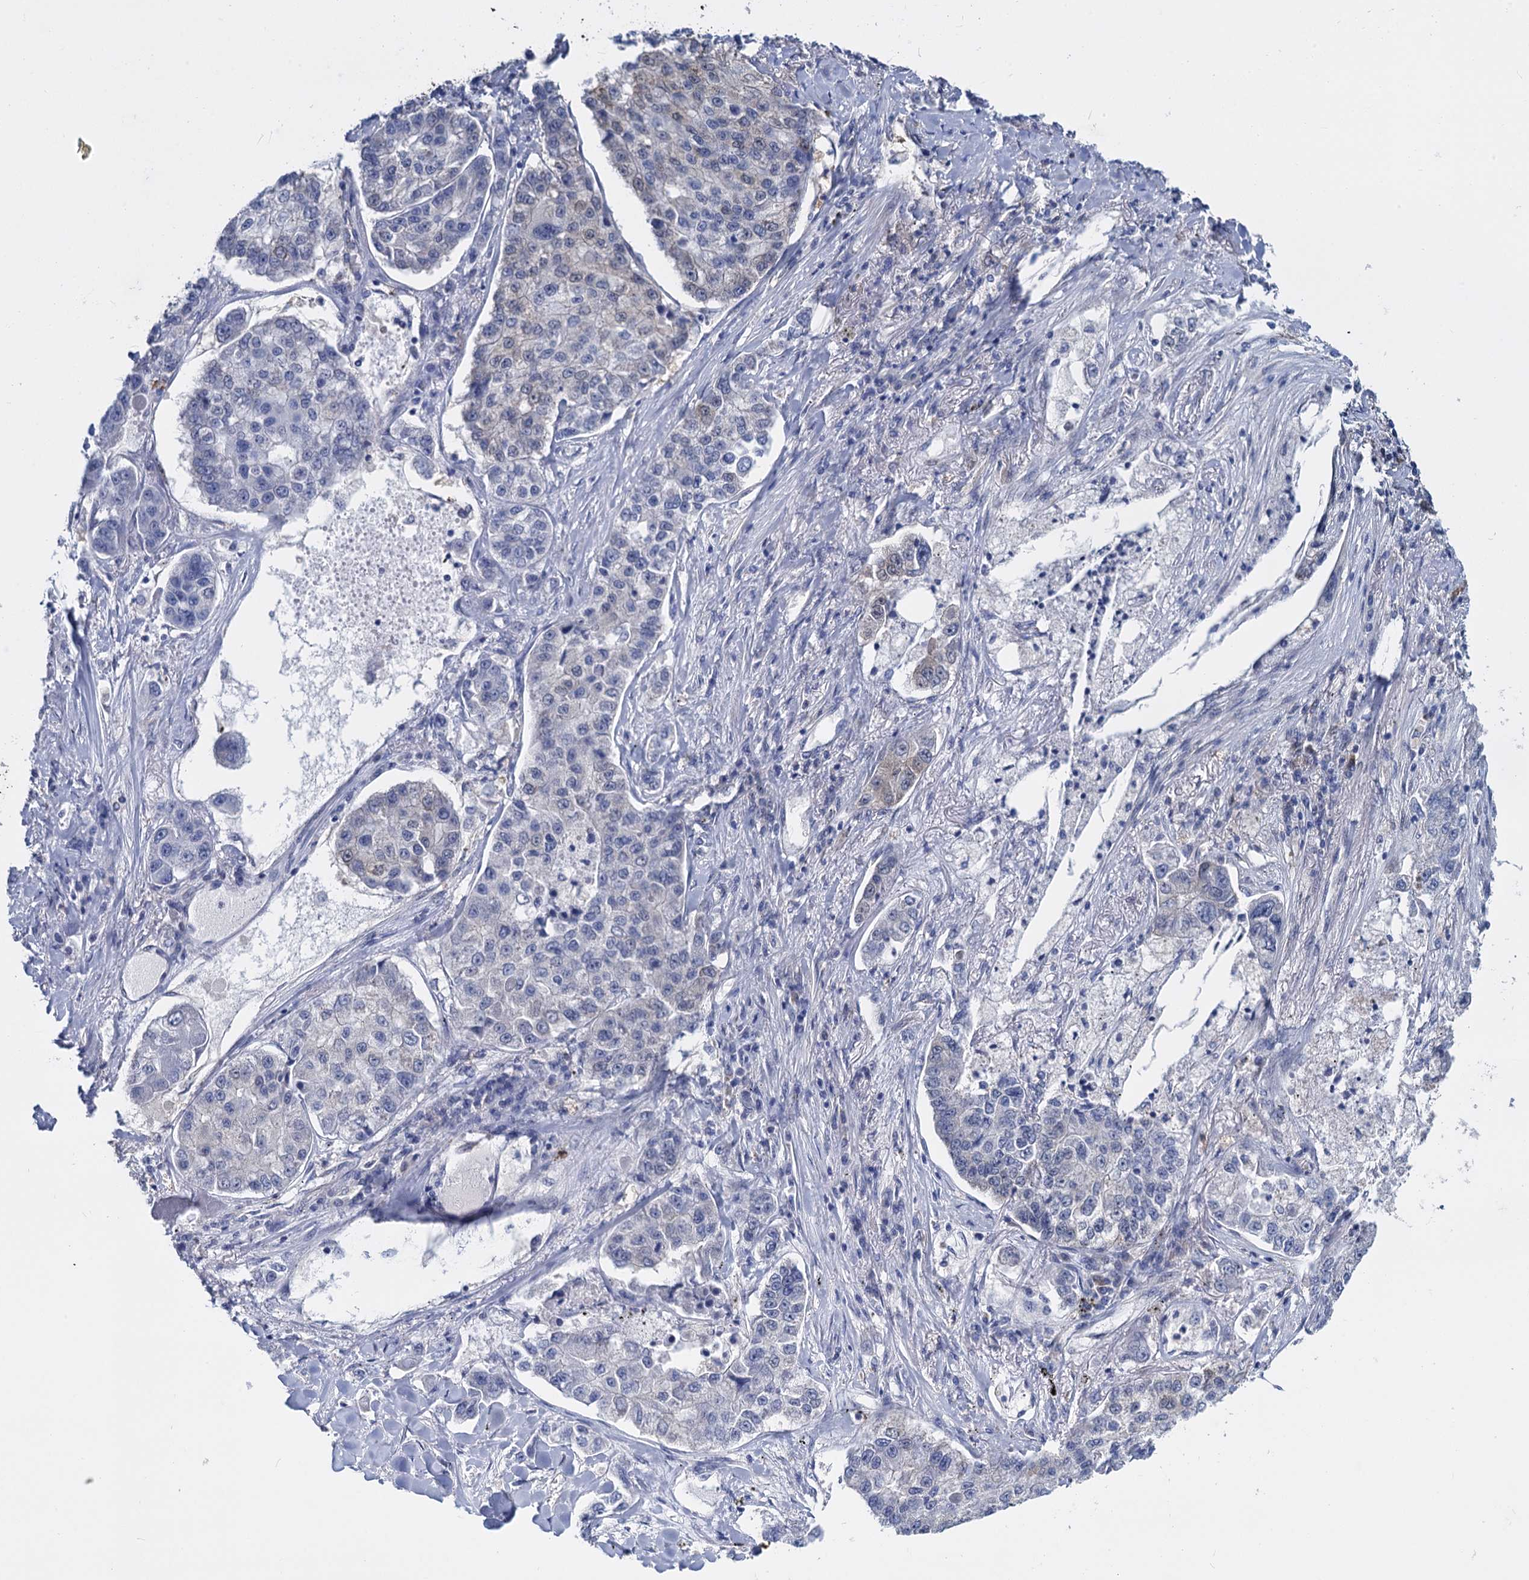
{"staining": {"intensity": "negative", "quantity": "none", "location": "none"}, "tissue": "lung cancer", "cell_type": "Tumor cells", "image_type": "cancer", "snomed": [{"axis": "morphology", "description": "Adenocarcinoma, NOS"}, {"axis": "topography", "description": "Lung"}], "caption": "This is an IHC micrograph of human lung cancer (adenocarcinoma). There is no positivity in tumor cells.", "gene": "GSTM3", "patient": {"sex": "male", "age": 49}}